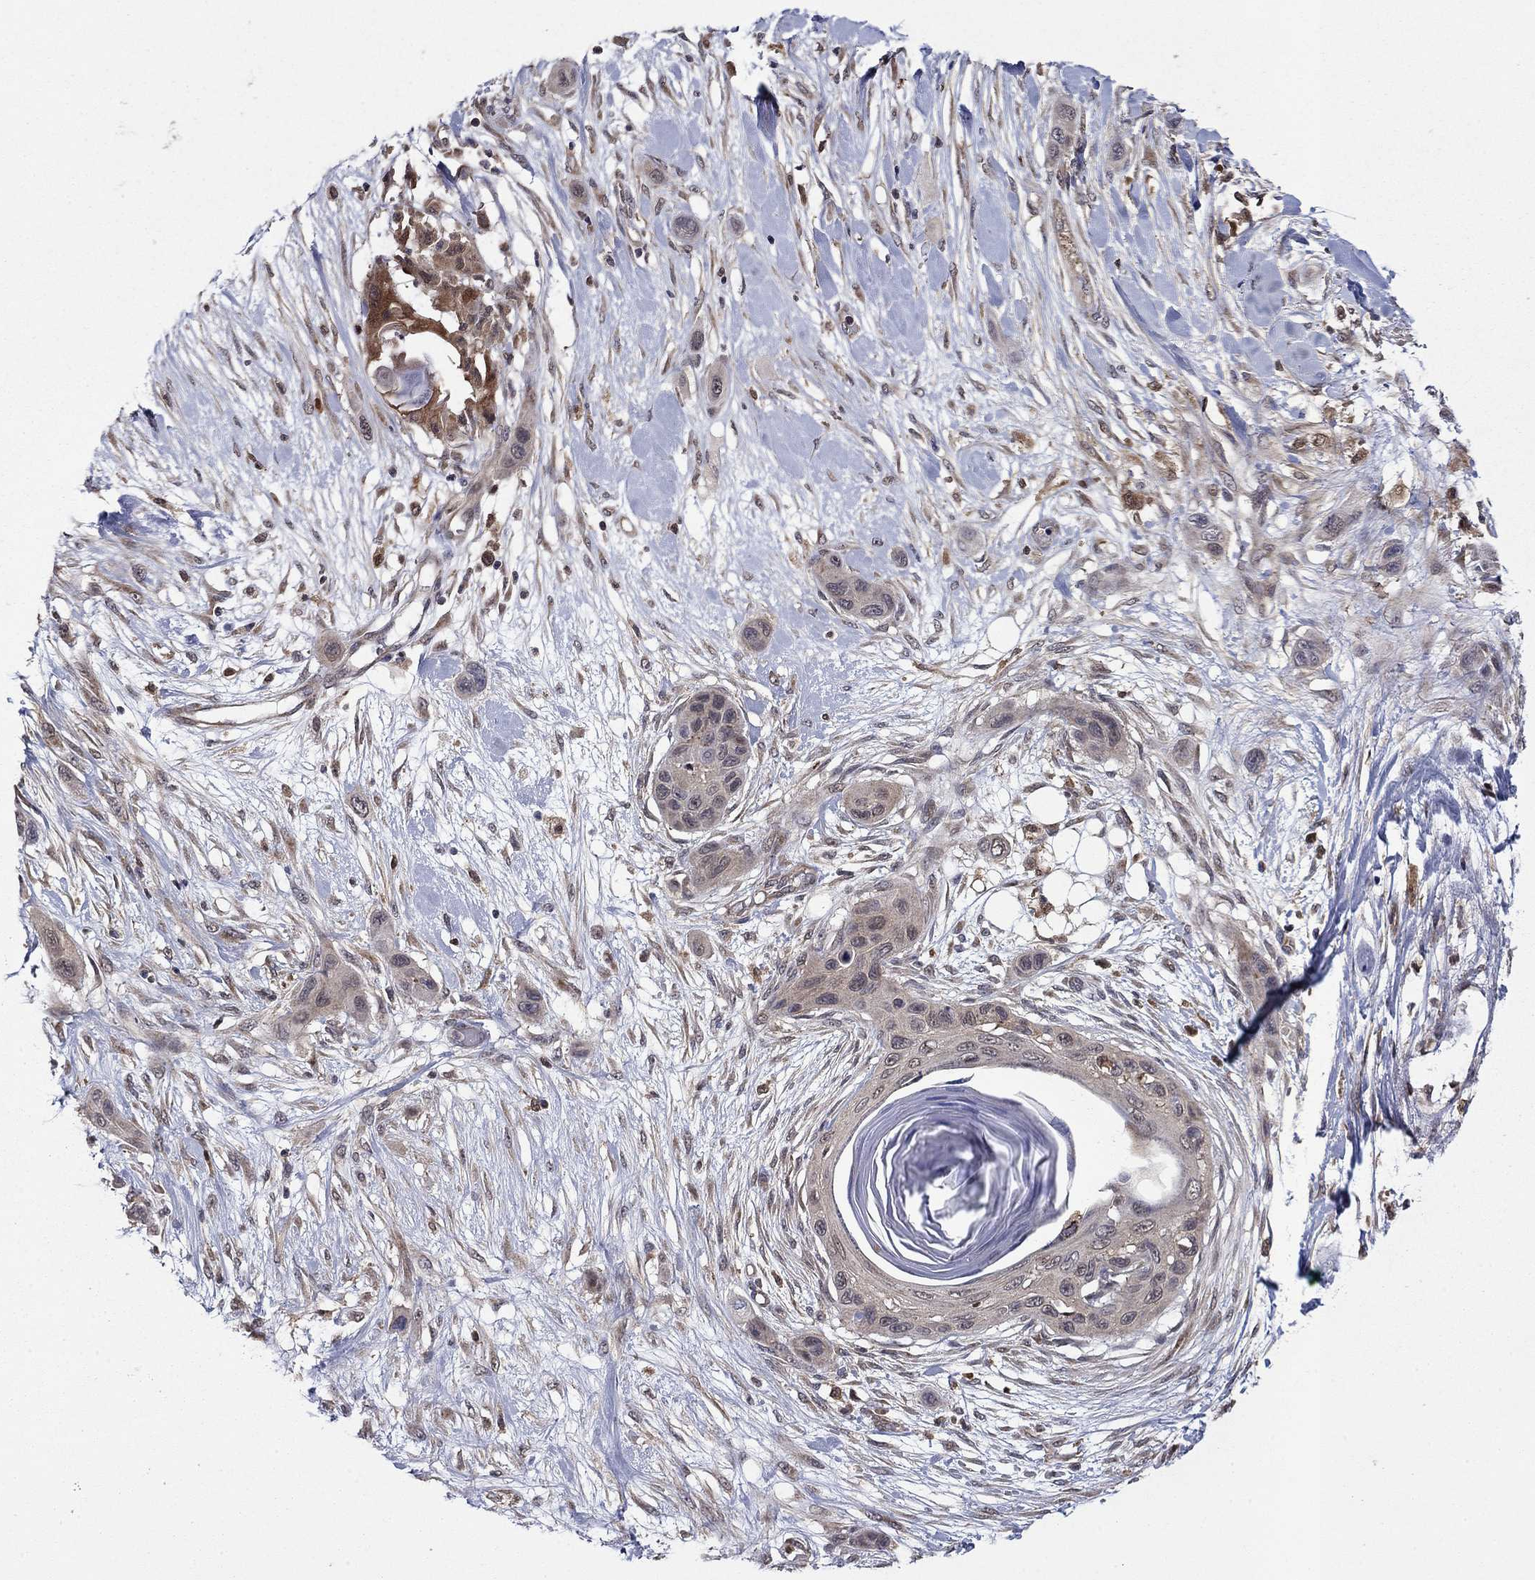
{"staining": {"intensity": "negative", "quantity": "none", "location": "none"}, "tissue": "skin cancer", "cell_type": "Tumor cells", "image_type": "cancer", "snomed": [{"axis": "morphology", "description": "Squamous cell carcinoma, NOS"}, {"axis": "topography", "description": "Skin"}], "caption": "Tumor cells are negative for brown protein staining in skin squamous cell carcinoma.", "gene": "TPMT", "patient": {"sex": "male", "age": 79}}